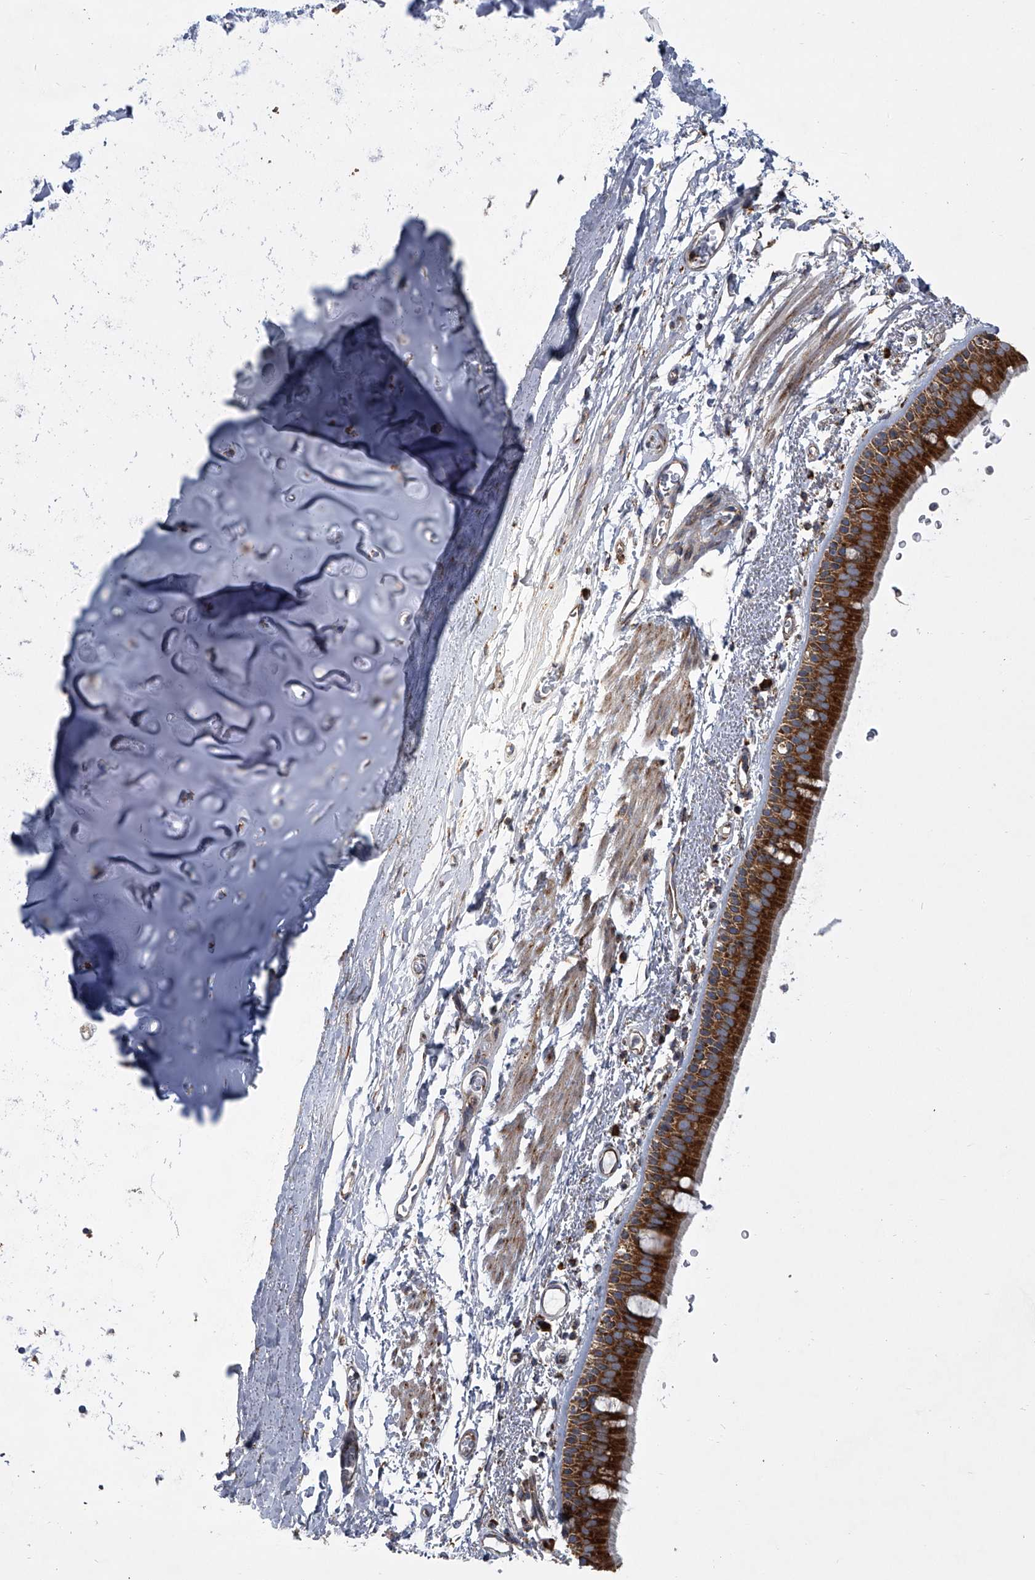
{"staining": {"intensity": "strong", "quantity": ">75%", "location": "cytoplasmic/membranous"}, "tissue": "bronchus", "cell_type": "Respiratory epithelial cells", "image_type": "normal", "snomed": [{"axis": "morphology", "description": "Normal tissue, NOS"}, {"axis": "topography", "description": "Lymph node"}, {"axis": "topography", "description": "Bronchus"}], "caption": "IHC staining of benign bronchus, which shows high levels of strong cytoplasmic/membranous expression in about >75% of respiratory epithelial cells indicating strong cytoplasmic/membranous protein expression. The staining was performed using DAB (brown) for protein detection and nuclei were counterstained in hematoxylin (blue).", "gene": "ZC3H15", "patient": {"sex": "female", "age": 70}}